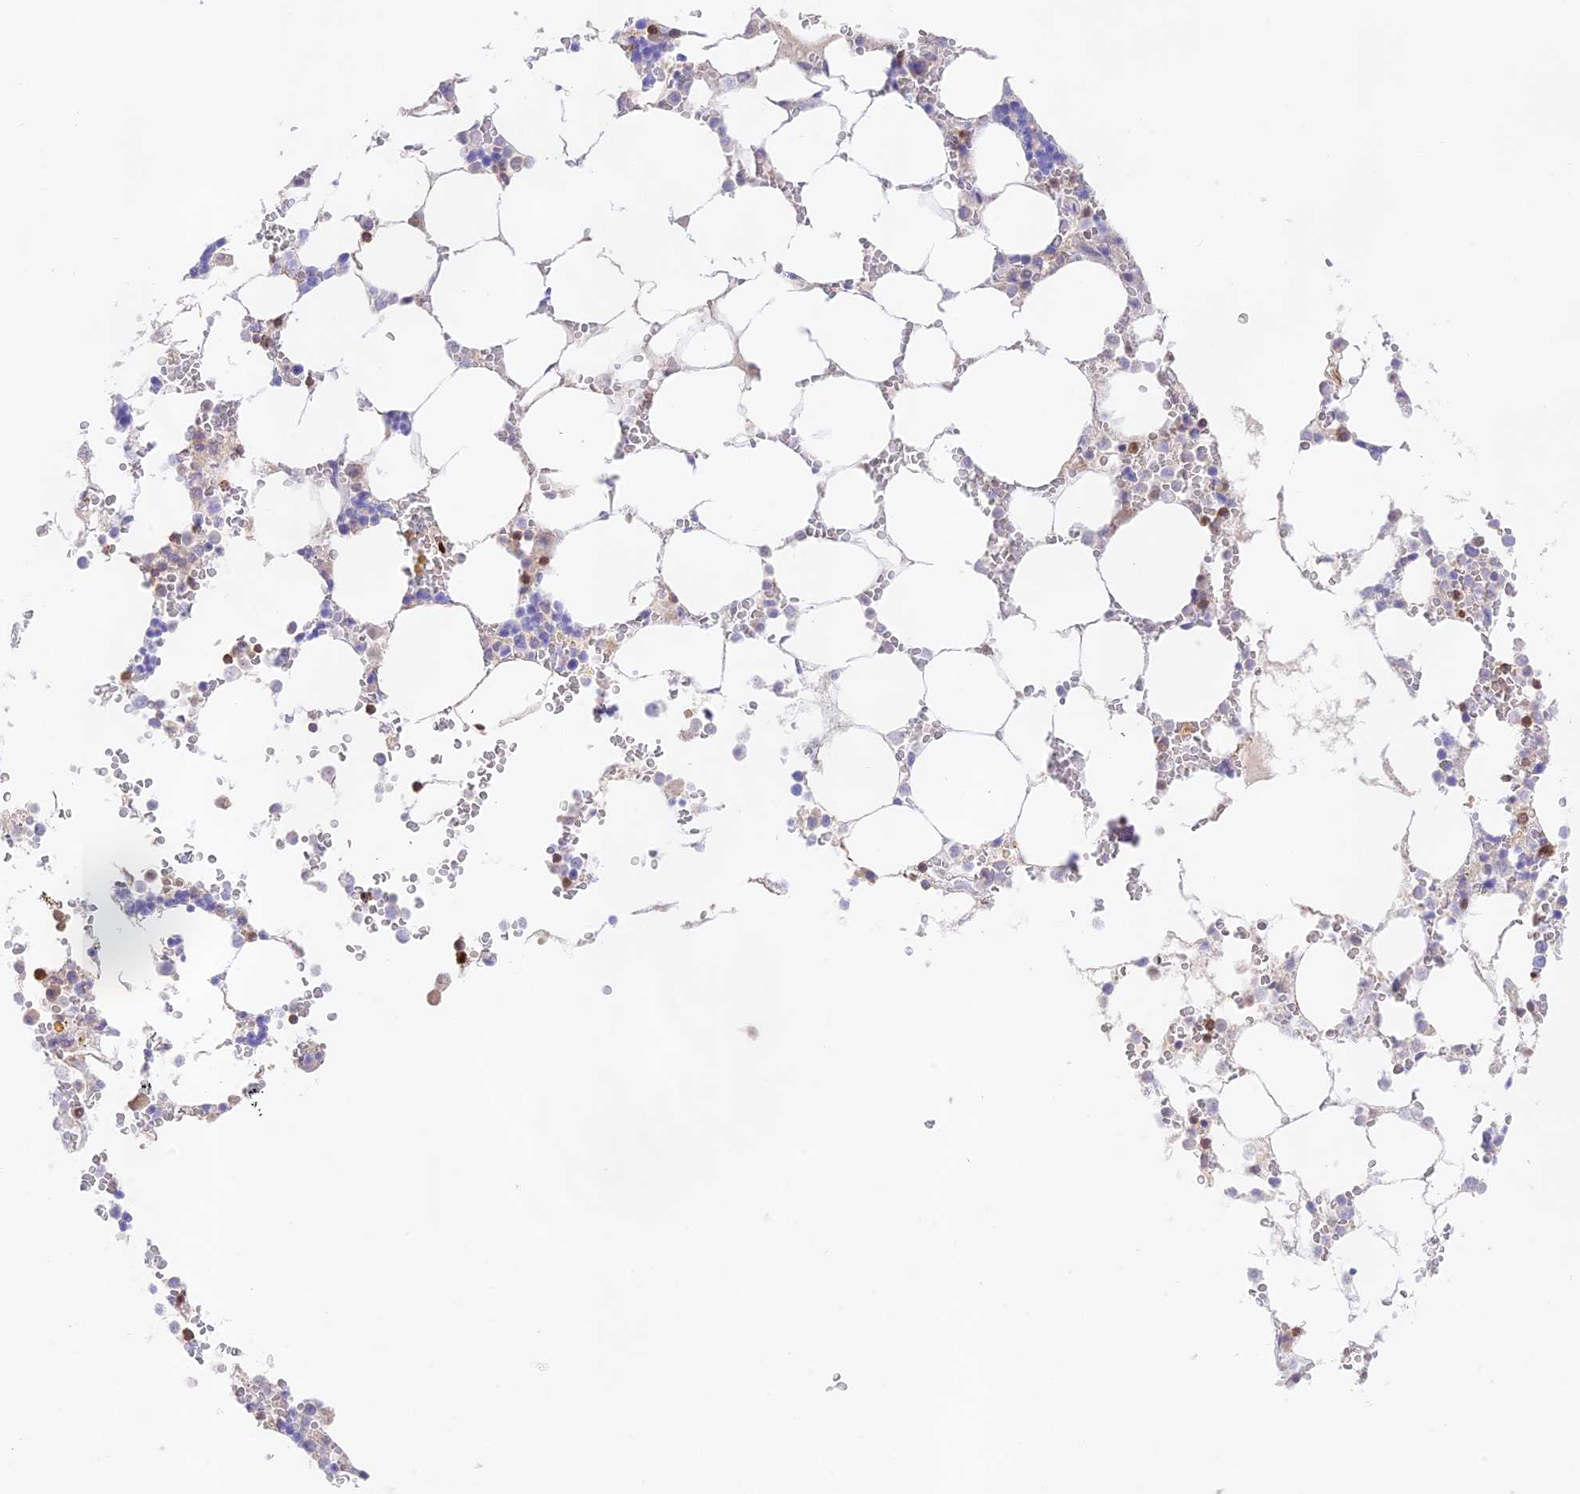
{"staining": {"intensity": "strong", "quantity": "<25%", "location": "cytoplasmic/membranous,nuclear"}, "tissue": "bone marrow", "cell_type": "Hematopoietic cells", "image_type": "normal", "snomed": [{"axis": "morphology", "description": "Normal tissue, NOS"}, {"axis": "topography", "description": "Bone marrow"}], "caption": "Brown immunohistochemical staining in benign human bone marrow exhibits strong cytoplasmic/membranous,nuclear positivity in about <25% of hematopoietic cells. Immunohistochemistry stains the protein in brown and the nuclei are stained blue.", "gene": "DENND1C", "patient": {"sex": "male", "age": 64}}